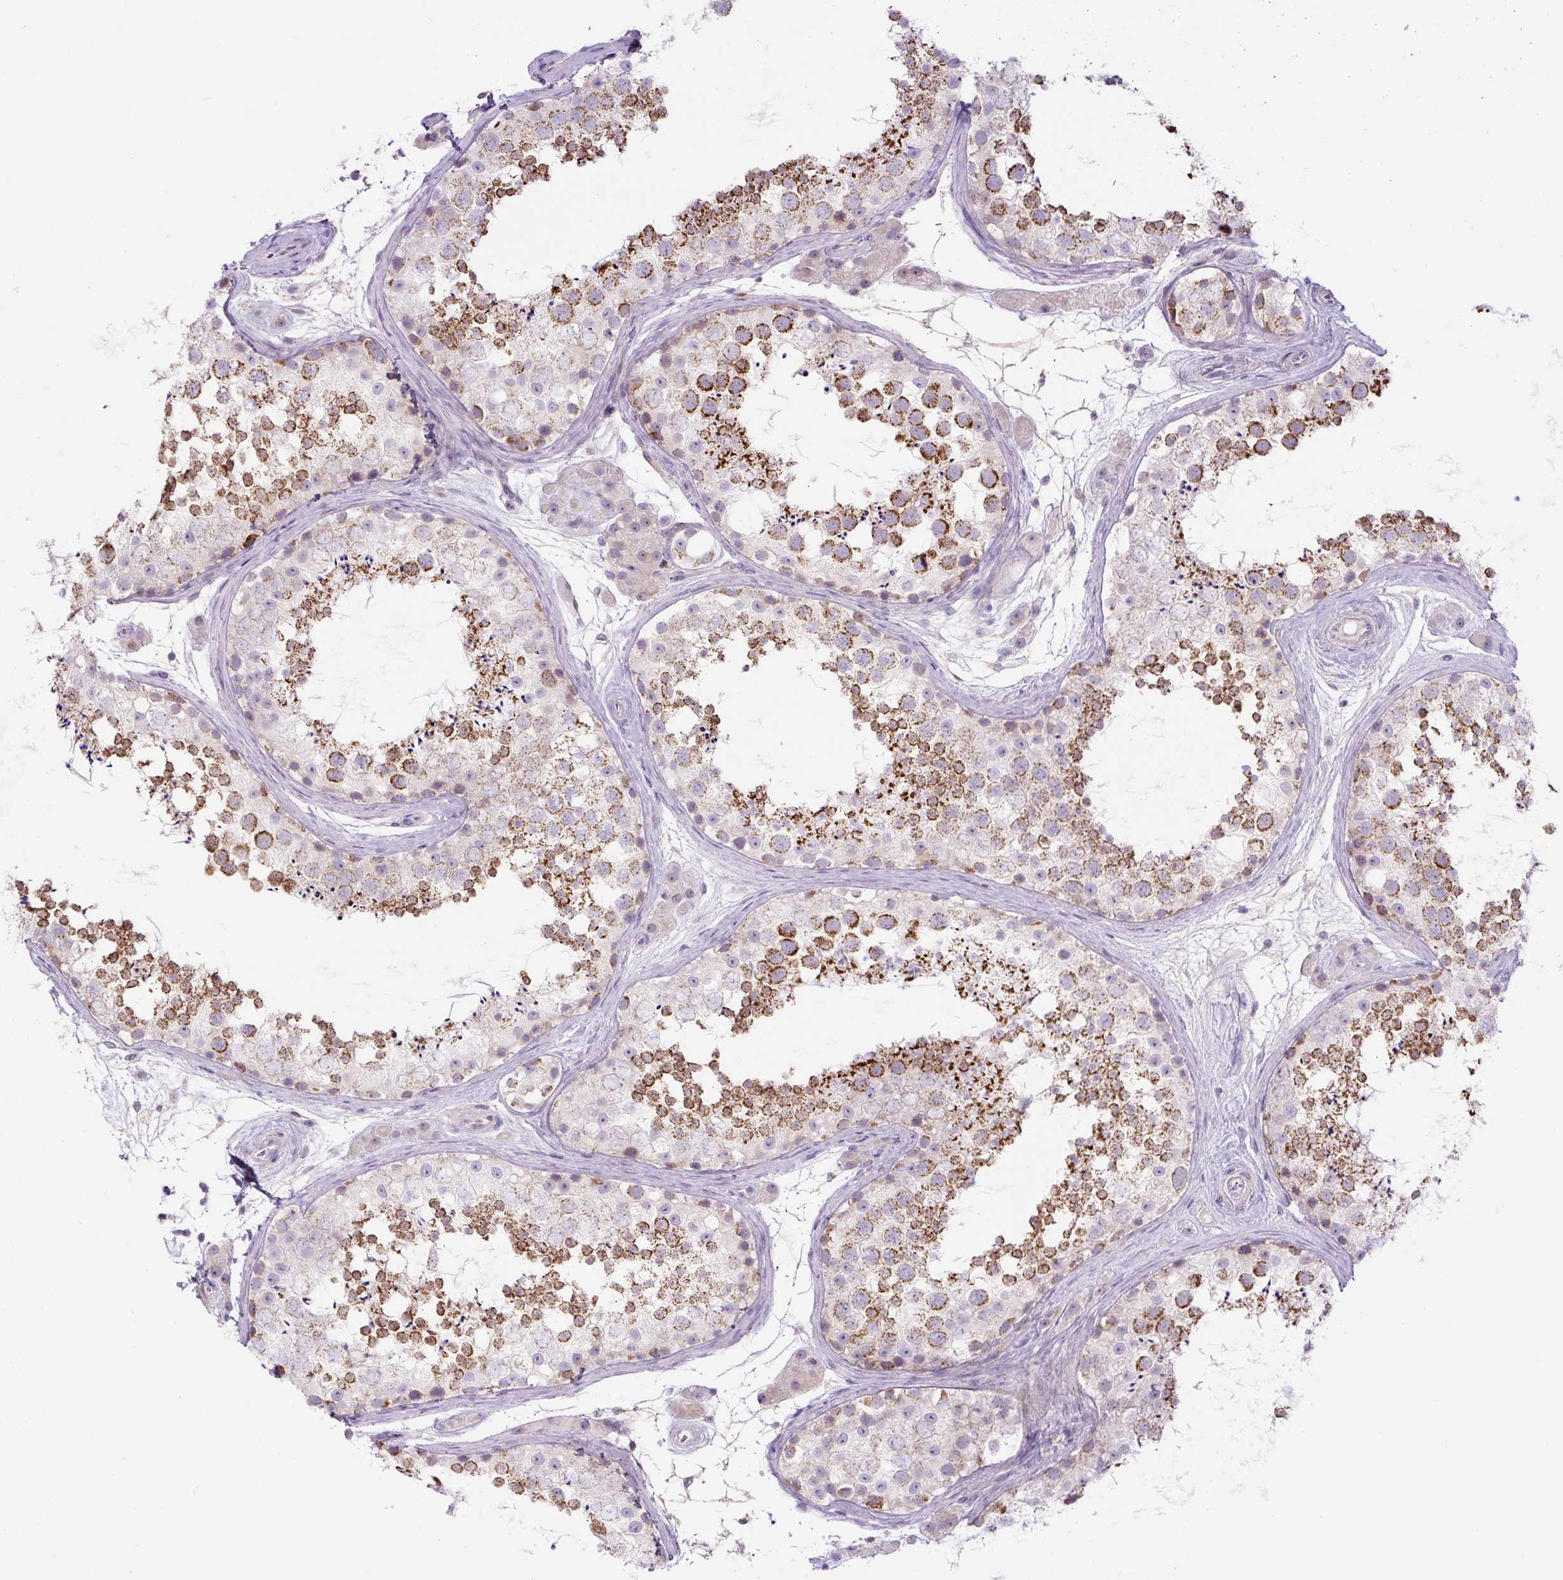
{"staining": {"intensity": "moderate", "quantity": "25%-75%", "location": "cytoplasmic/membranous"}, "tissue": "testis", "cell_type": "Cells in seminiferous ducts", "image_type": "normal", "snomed": [{"axis": "morphology", "description": "Normal tissue, NOS"}, {"axis": "topography", "description": "Testis"}], "caption": "The immunohistochemical stain shows moderate cytoplasmic/membranous expression in cells in seminiferous ducts of benign testis. Using DAB (3,3'-diaminobenzidine) (brown) and hematoxylin (blue) stains, captured at high magnification using brightfield microscopy.", "gene": "ZNF596", "patient": {"sex": "male", "age": 41}}